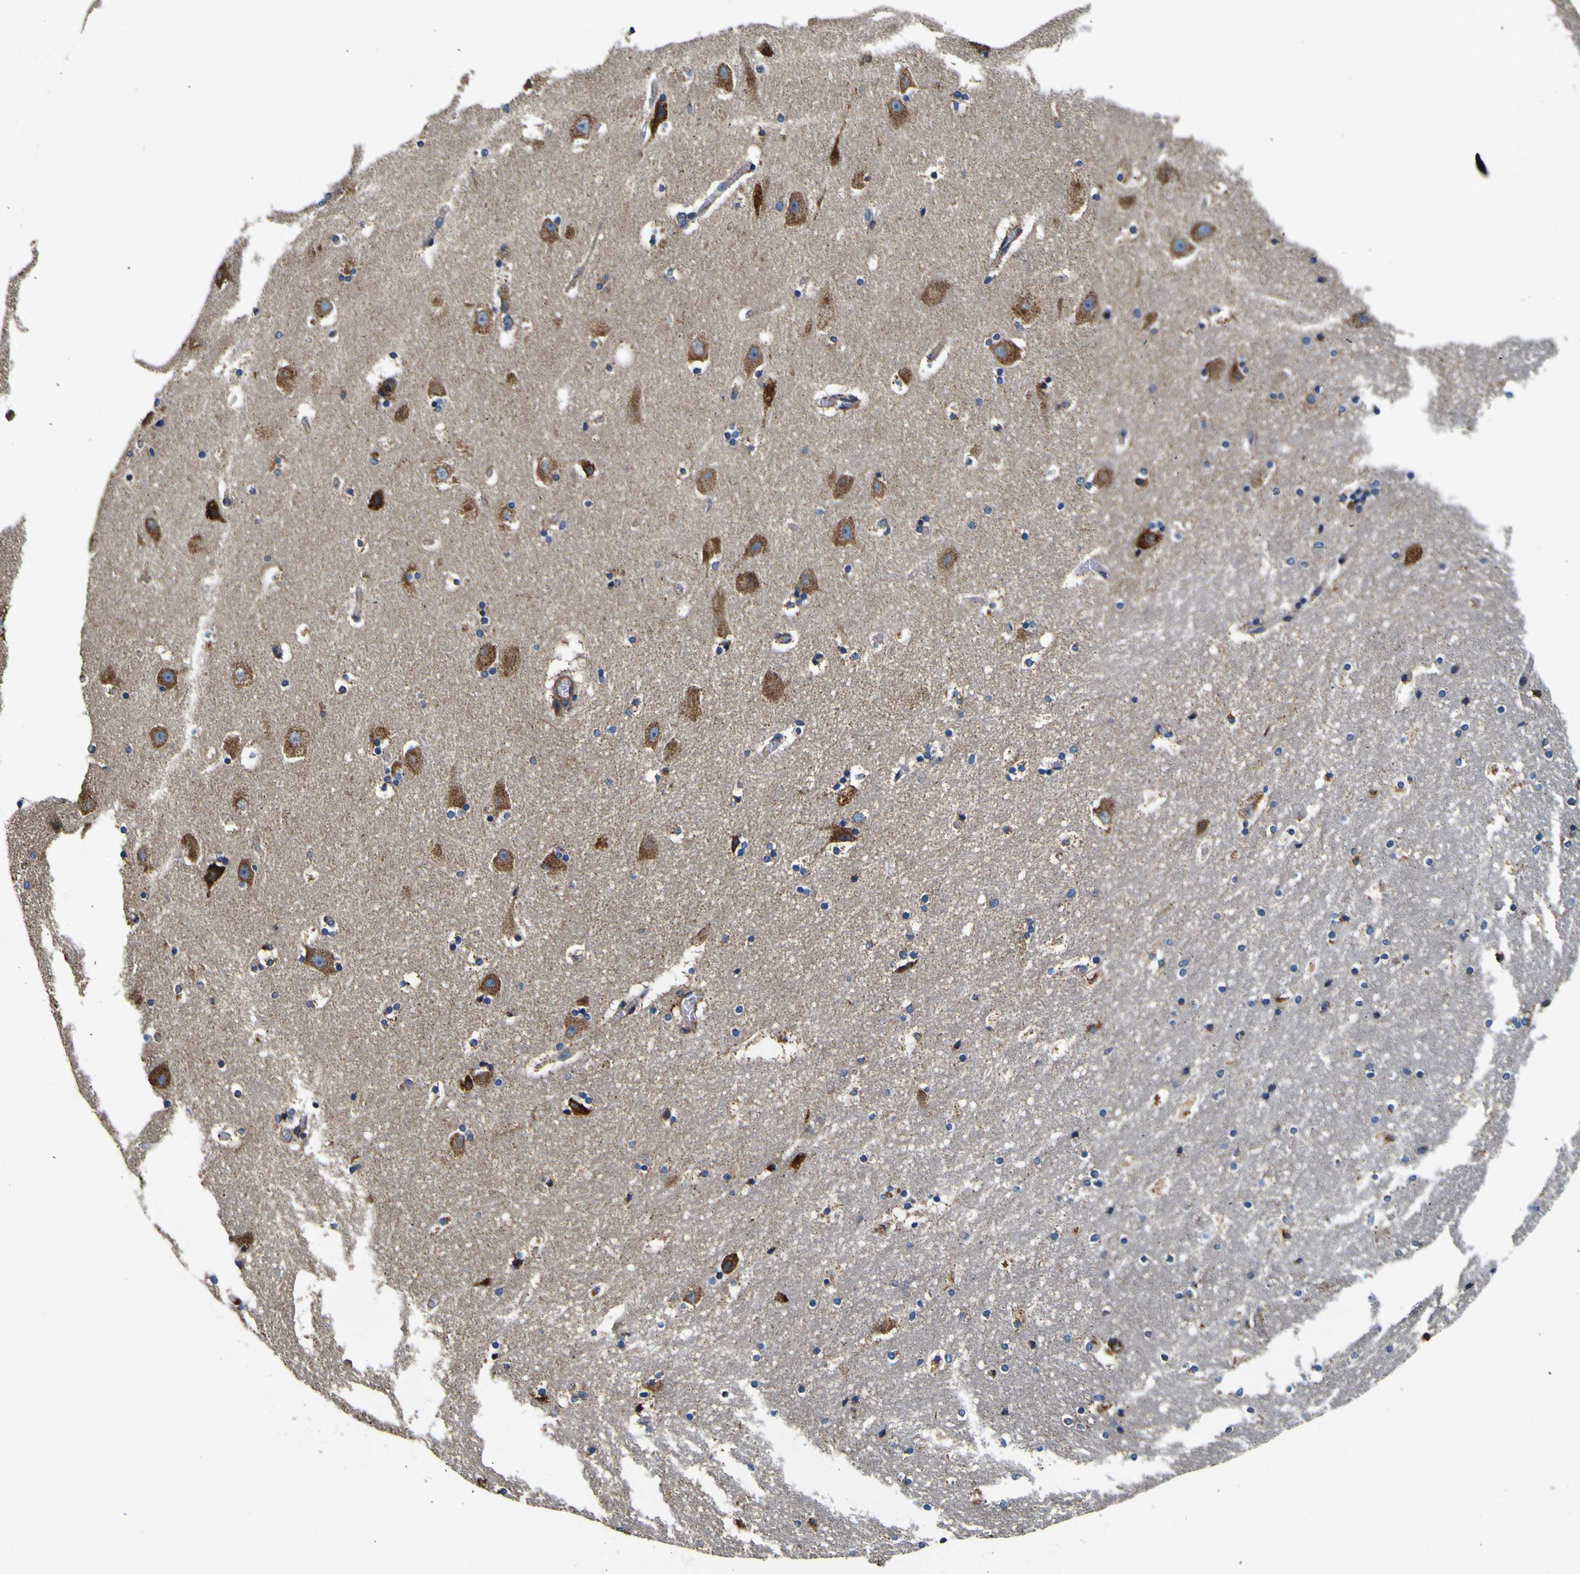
{"staining": {"intensity": "moderate", "quantity": "<25%", "location": "cytoplasmic/membranous"}, "tissue": "hippocampus", "cell_type": "Glial cells", "image_type": "normal", "snomed": [{"axis": "morphology", "description": "Normal tissue, NOS"}, {"axis": "topography", "description": "Hippocampus"}], "caption": "Moderate cytoplasmic/membranous protein staining is appreciated in about <25% of glial cells in hippocampus. (brown staining indicates protein expression, while blue staining denotes nuclei).", "gene": "INPP5A", "patient": {"sex": "male", "age": 45}}